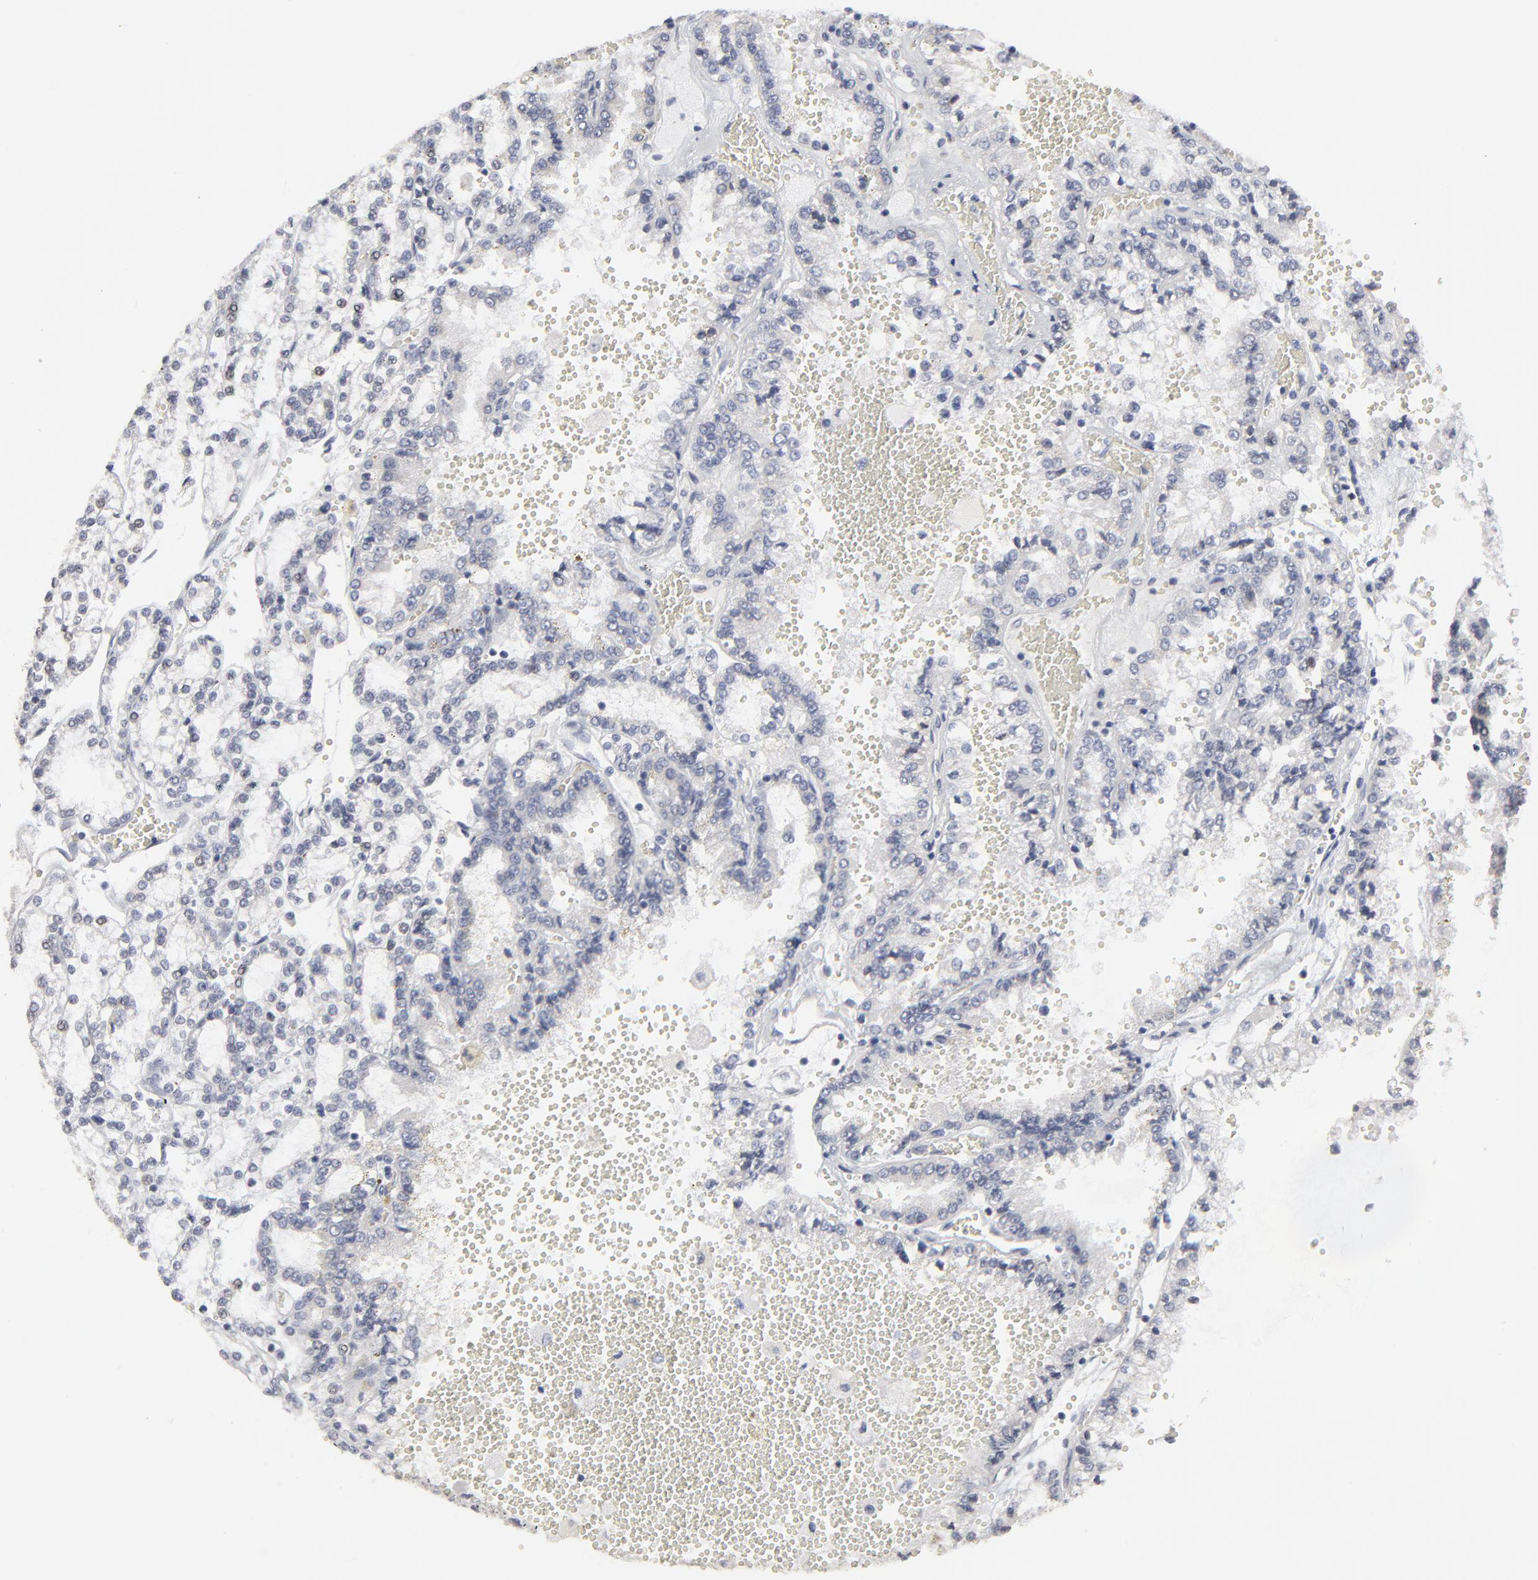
{"staining": {"intensity": "negative", "quantity": "none", "location": "none"}, "tissue": "renal cancer", "cell_type": "Tumor cells", "image_type": "cancer", "snomed": [{"axis": "morphology", "description": "Adenocarcinoma, NOS"}, {"axis": "topography", "description": "Kidney"}], "caption": "This is an immunohistochemistry histopathology image of human adenocarcinoma (renal). There is no staining in tumor cells.", "gene": "SYNE2", "patient": {"sex": "female", "age": 56}}